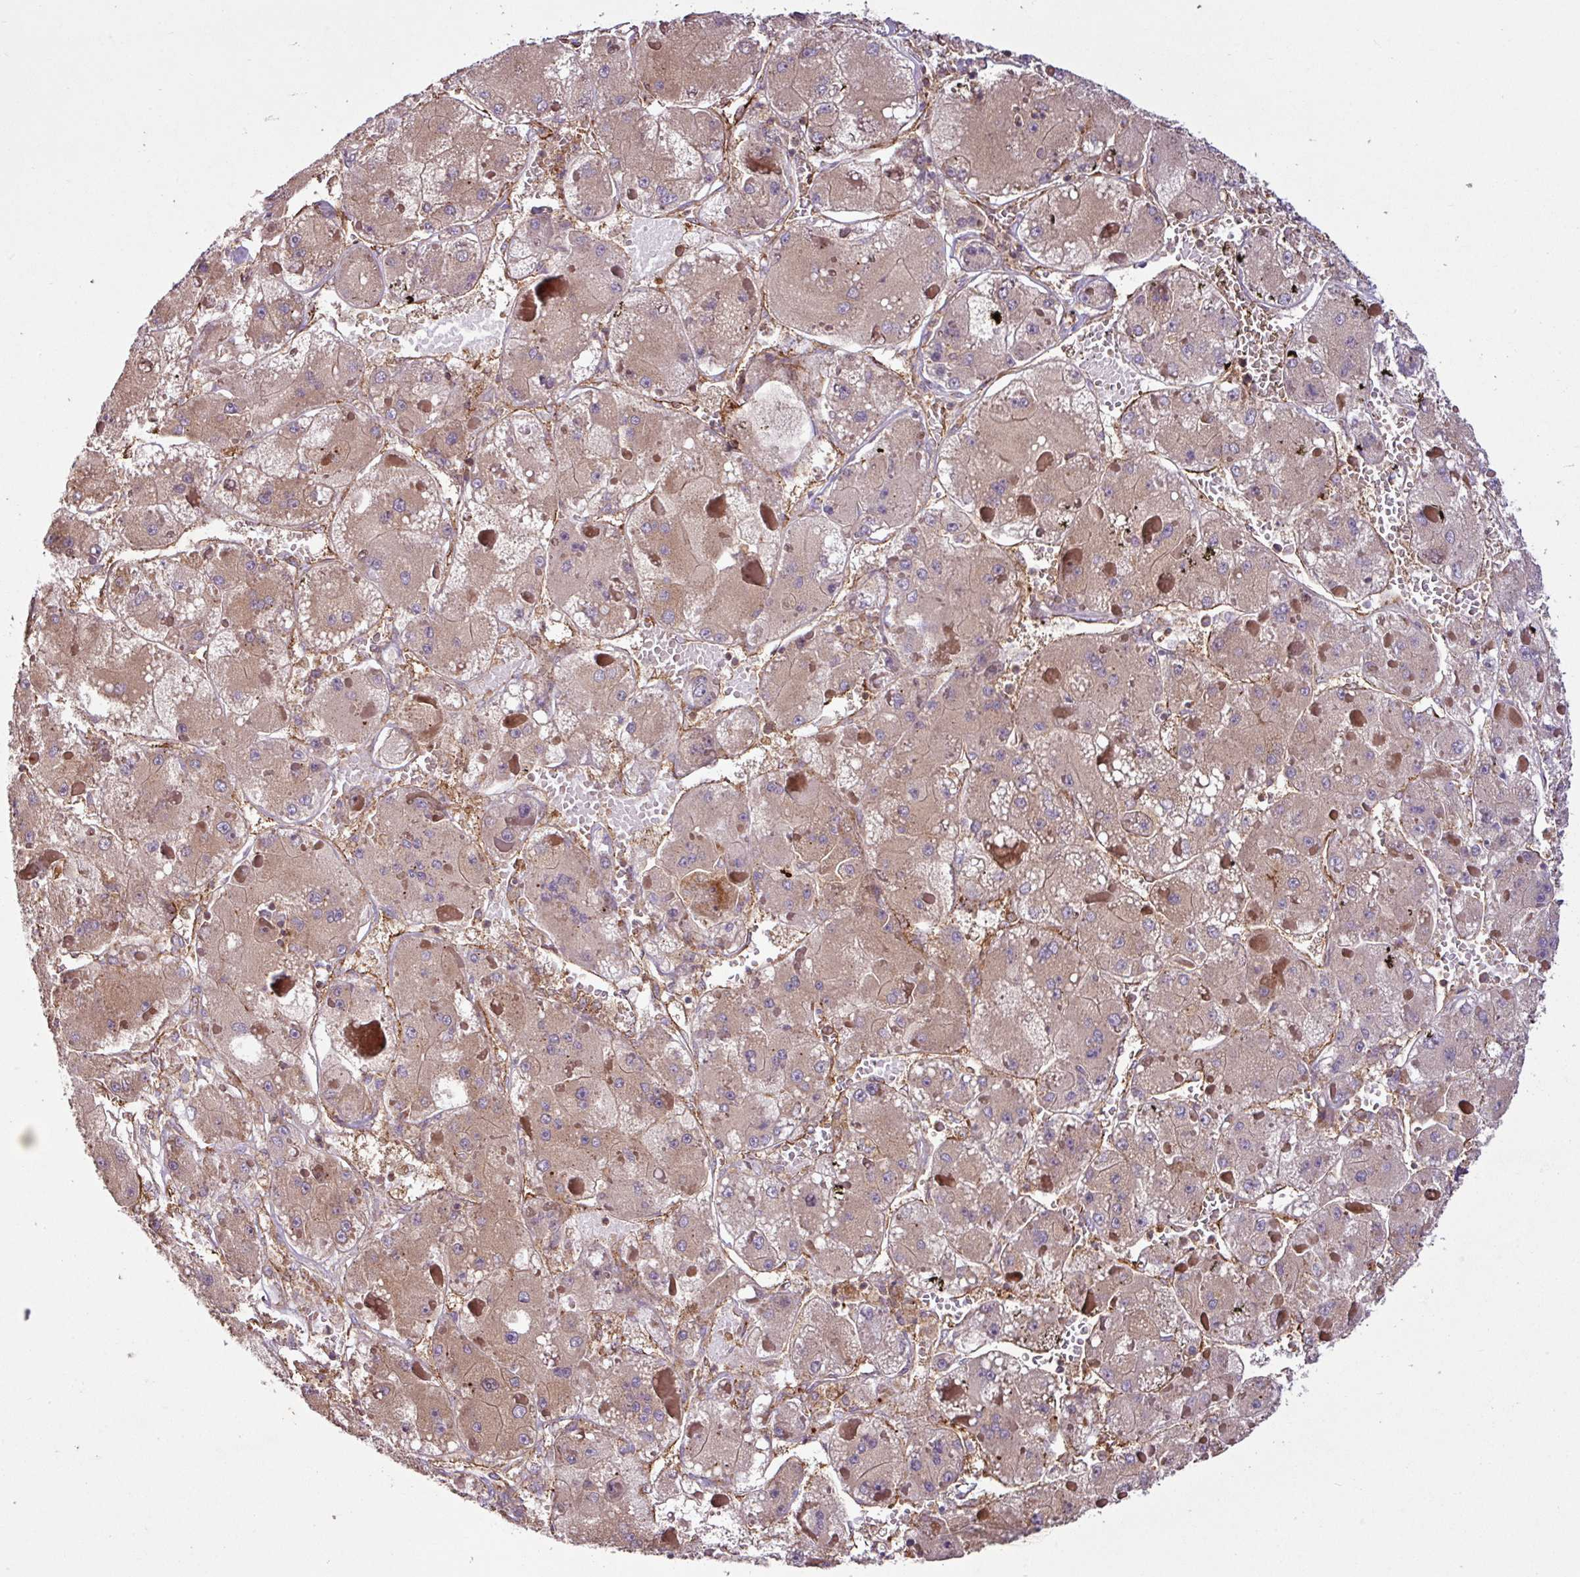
{"staining": {"intensity": "weak", "quantity": ">75%", "location": "cytoplasmic/membranous"}, "tissue": "liver cancer", "cell_type": "Tumor cells", "image_type": "cancer", "snomed": [{"axis": "morphology", "description": "Carcinoma, Hepatocellular, NOS"}, {"axis": "topography", "description": "Liver"}], "caption": "This is an image of immunohistochemistry staining of liver cancer, which shows weak positivity in the cytoplasmic/membranous of tumor cells.", "gene": "ZNF106", "patient": {"sex": "female", "age": 73}}